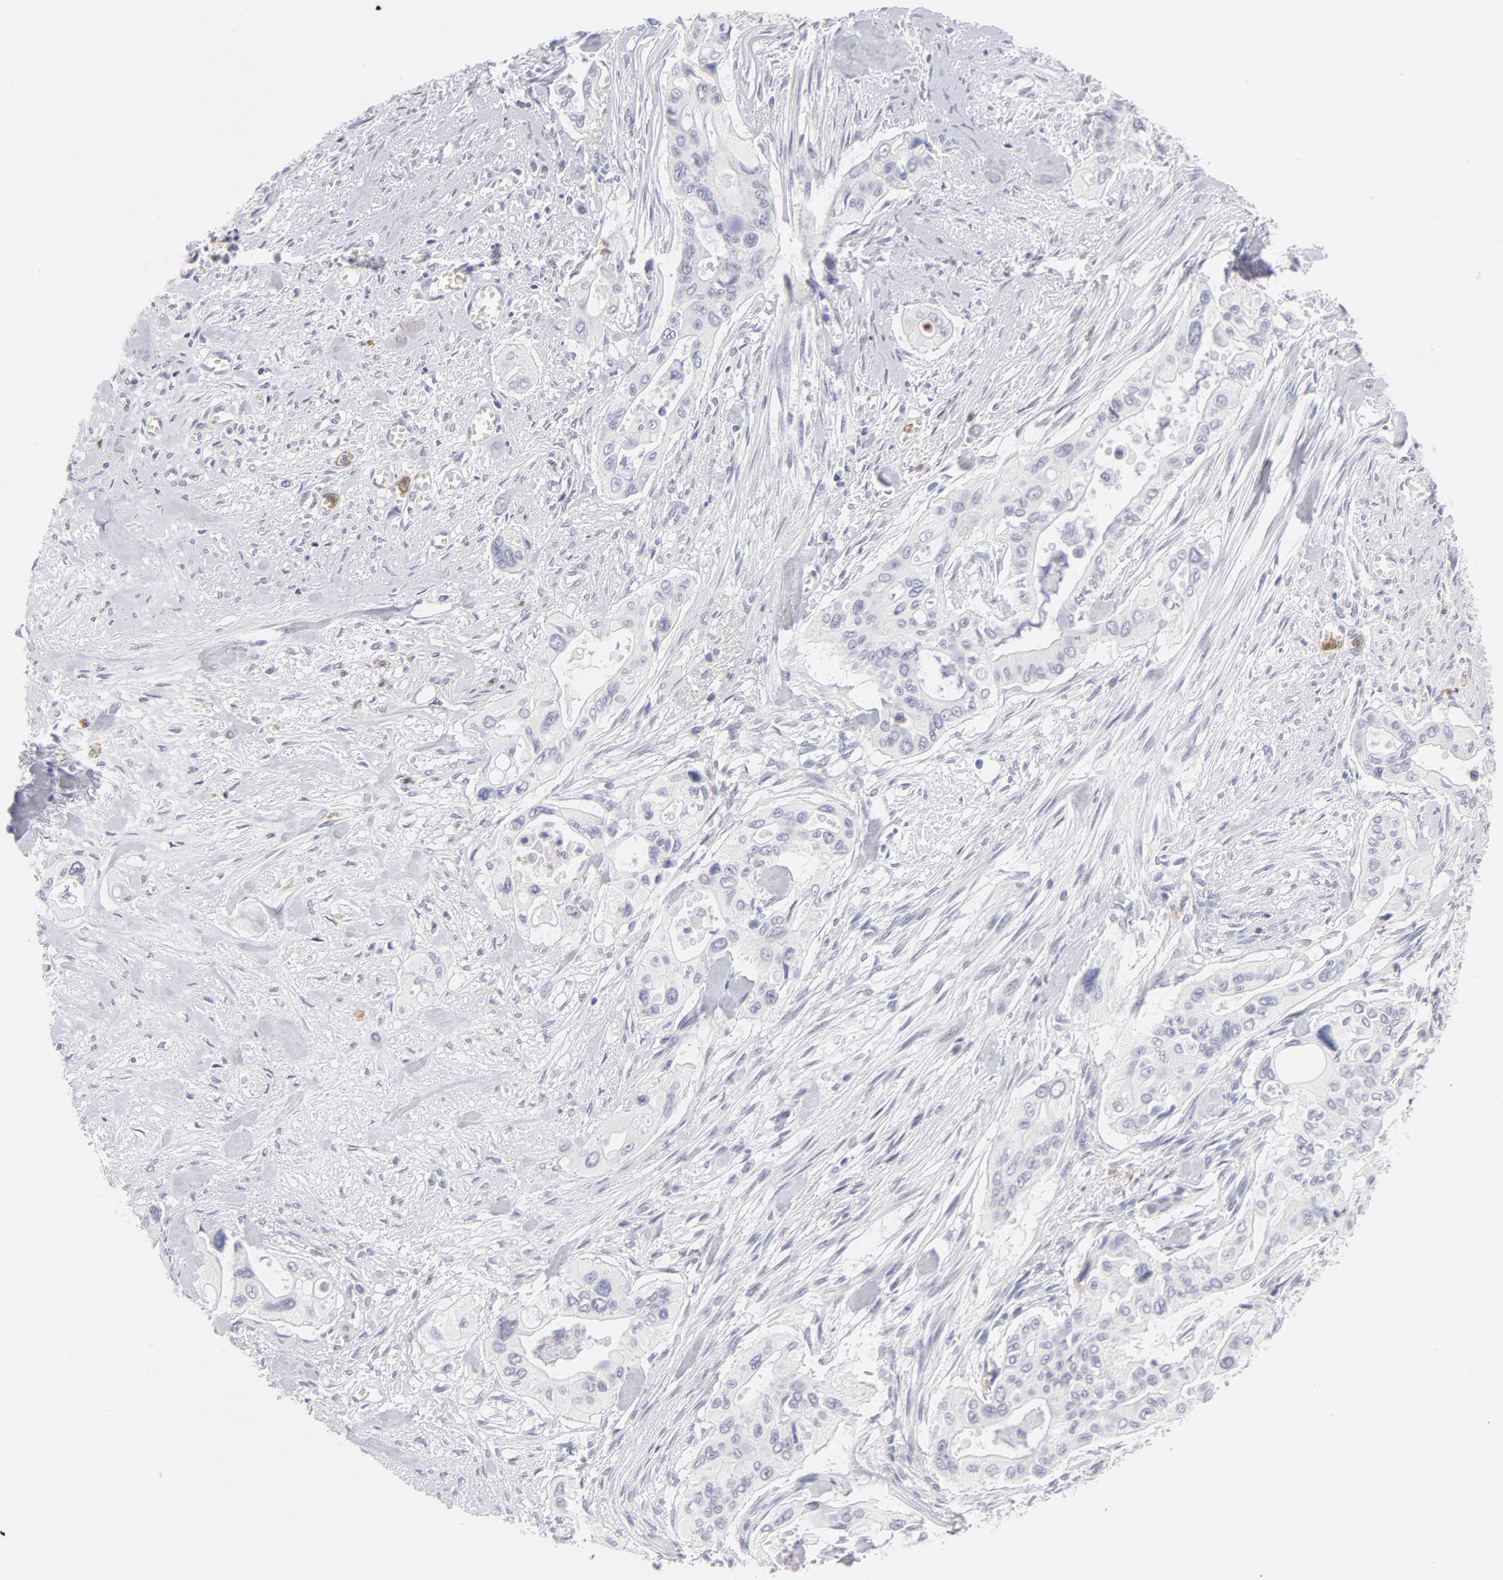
{"staining": {"intensity": "negative", "quantity": "none", "location": "none"}, "tissue": "pancreatic cancer", "cell_type": "Tumor cells", "image_type": "cancer", "snomed": [{"axis": "morphology", "description": "Adenocarcinoma, NOS"}, {"axis": "topography", "description": "Pancreas"}], "caption": "The micrograph shows no significant expression in tumor cells of adenocarcinoma (pancreatic). The staining is performed using DAB (3,3'-diaminobenzidine) brown chromogen with nuclei counter-stained in using hematoxylin.", "gene": "LTB4R", "patient": {"sex": "male", "age": 77}}